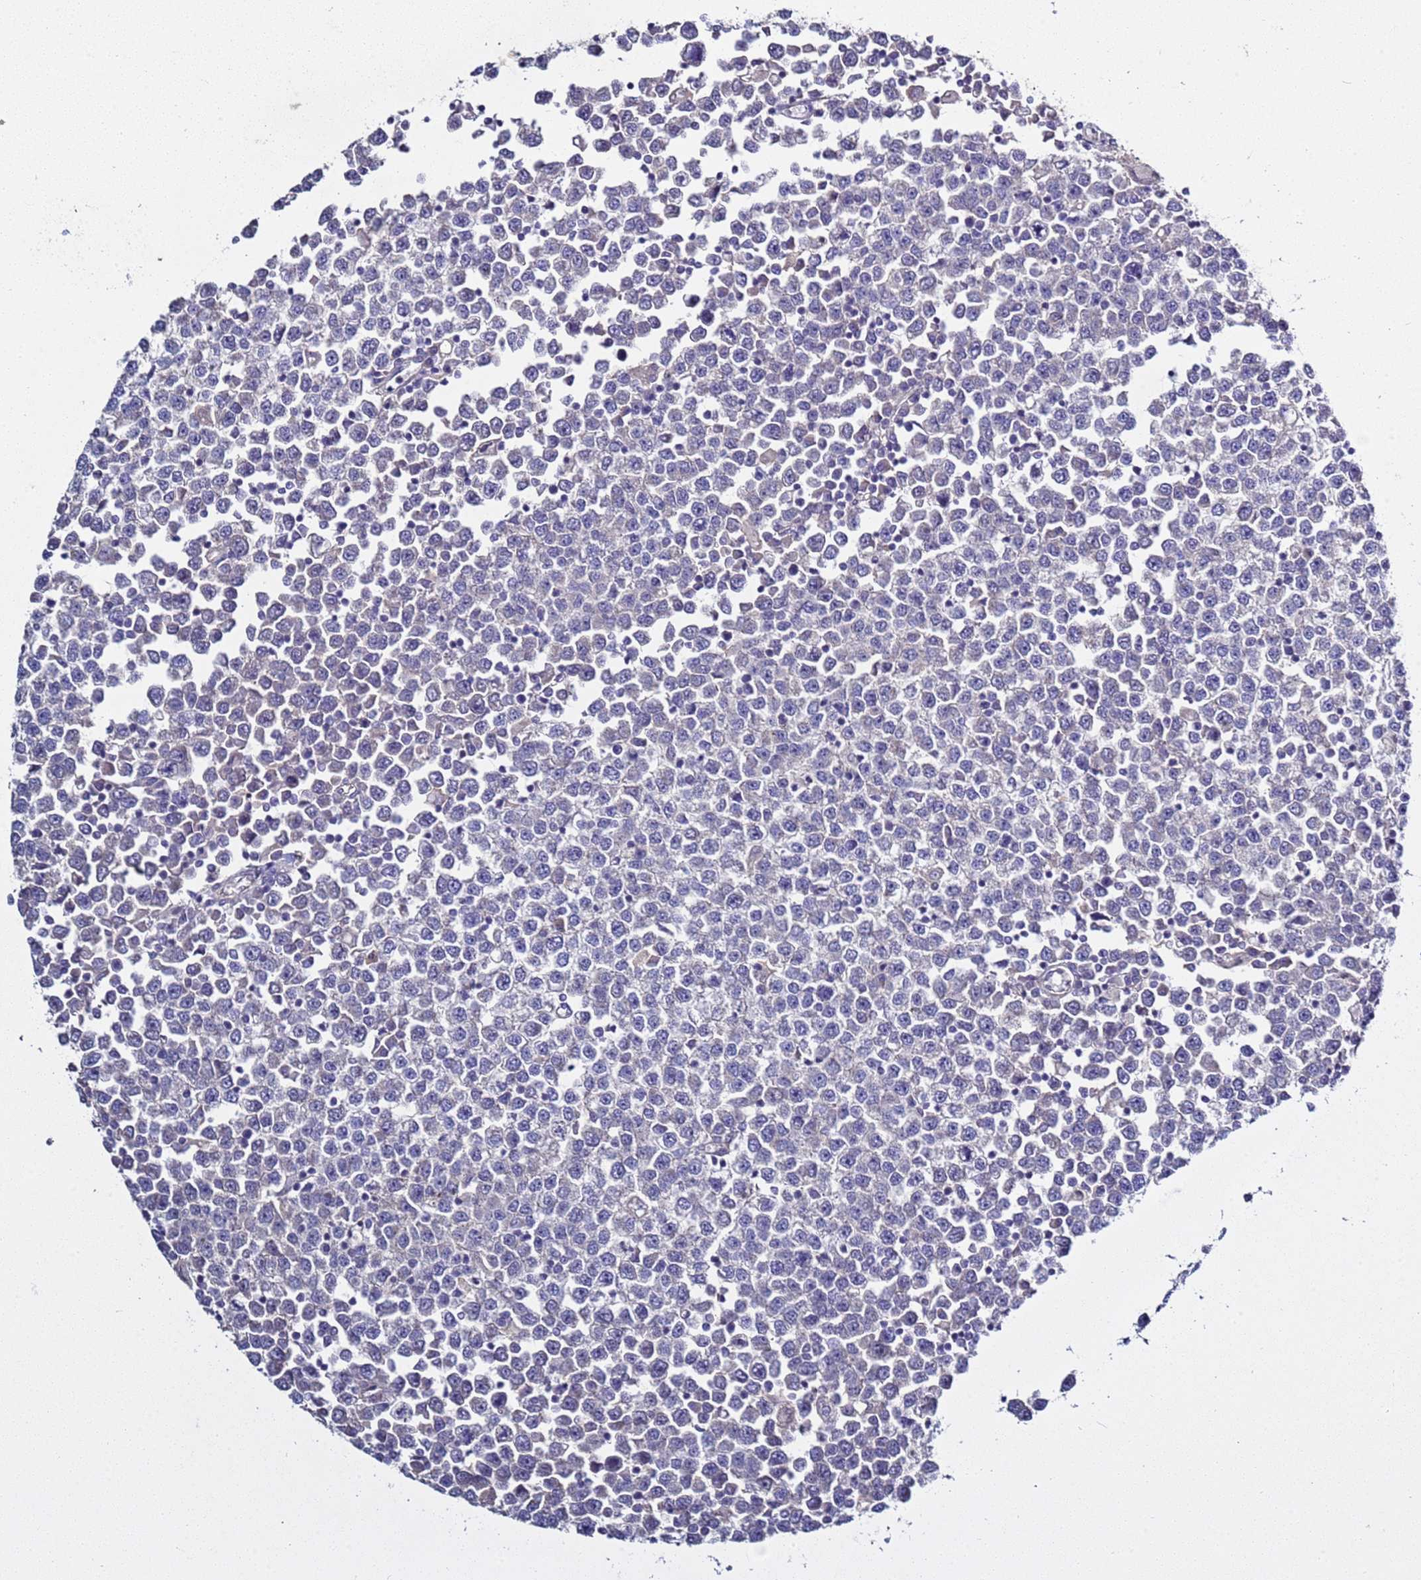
{"staining": {"intensity": "negative", "quantity": "none", "location": "none"}, "tissue": "testis cancer", "cell_type": "Tumor cells", "image_type": "cancer", "snomed": [{"axis": "morphology", "description": "Seminoma, NOS"}, {"axis": "topography", "description": "Testis"}], "caption": "This is a image of IHC staining of testis cancer, which shows no expression in tumor cells.", "gene": "RABL2B", "patient": {"sex": "male", "age": 65}}